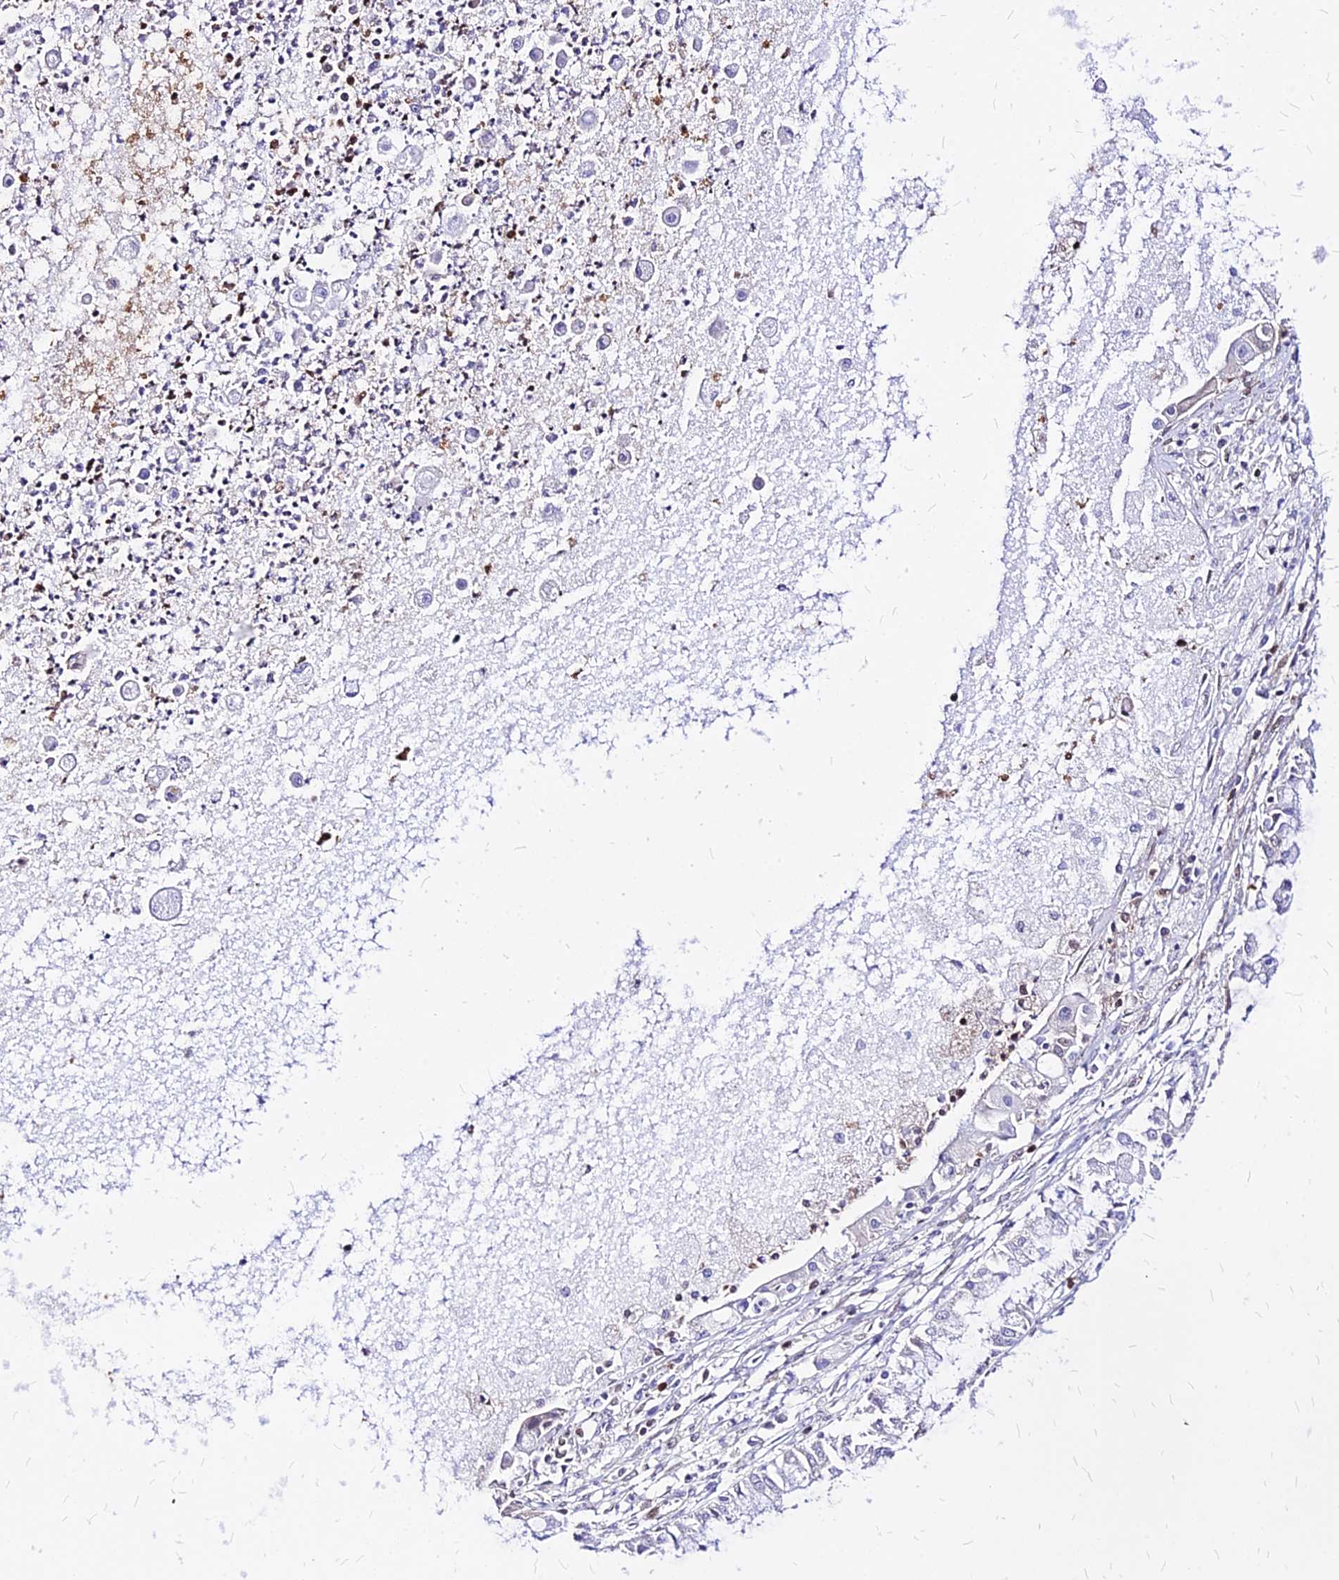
{"staining": {"intensity": "weak", "quantity": "<25%", "location": "nuclear"}, "tissue": "ovarian cancer", "cell_type": "Tumor cells", "image_type": "cancer", "snomed": [{"axis": "morphology", "description": "Cystadenocarcinoma, mucinous, NOS"}, {"axis": "topography", "description": "Ovary"}], "caption": "Ovarian mucinous cystadenocarcinoma was stained to show a protein in brown. There is no significant positivity in tumor cells.", "gene": "PAXX", "patient": {"sex": "female", "age": 70}}